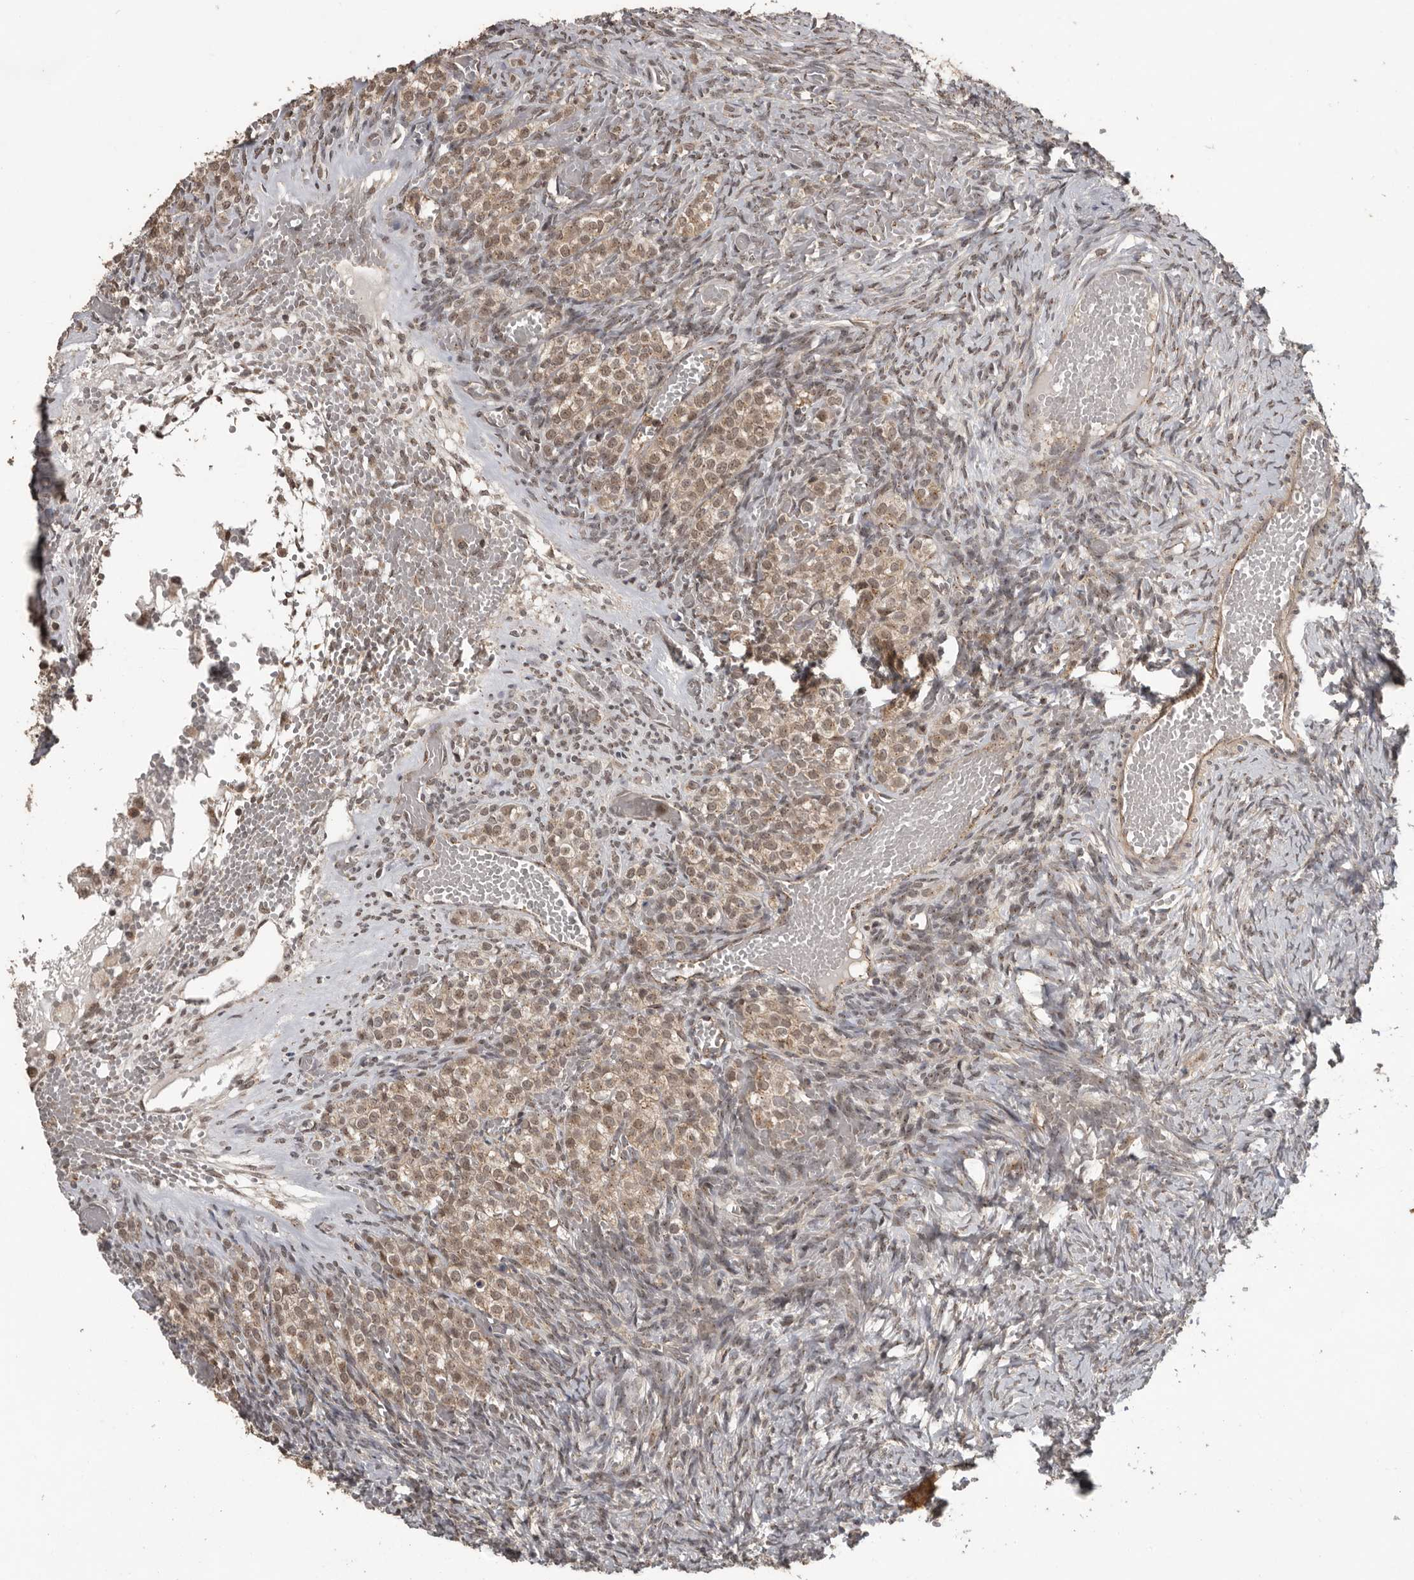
{"staining": {"intensity": "weak", "quantity": "25%-75%", "location": "cytoplasmic/membranous"}, "tissue": "ovary", "cell_type": "Ovarian stroma cells", "image_type": "normal", "snomed": [{"axis": "morphology", "description": "Adenocarcinoma, NOS"}, {"axis": "topography", "description": "Endometrium"}], "caption": "An immunohistochemistry image of unremarkable tissue is shown. Protein staining in brown shows weak cytoplasmic/membranous positivity in ovary within ovarian stroma cells. (DAB (3,3'-diaminobenzidine) IHC with brightfield microscopy, high magnification).", "gene": "CEP350", "patient": {"sex": "female", "age": 32}}